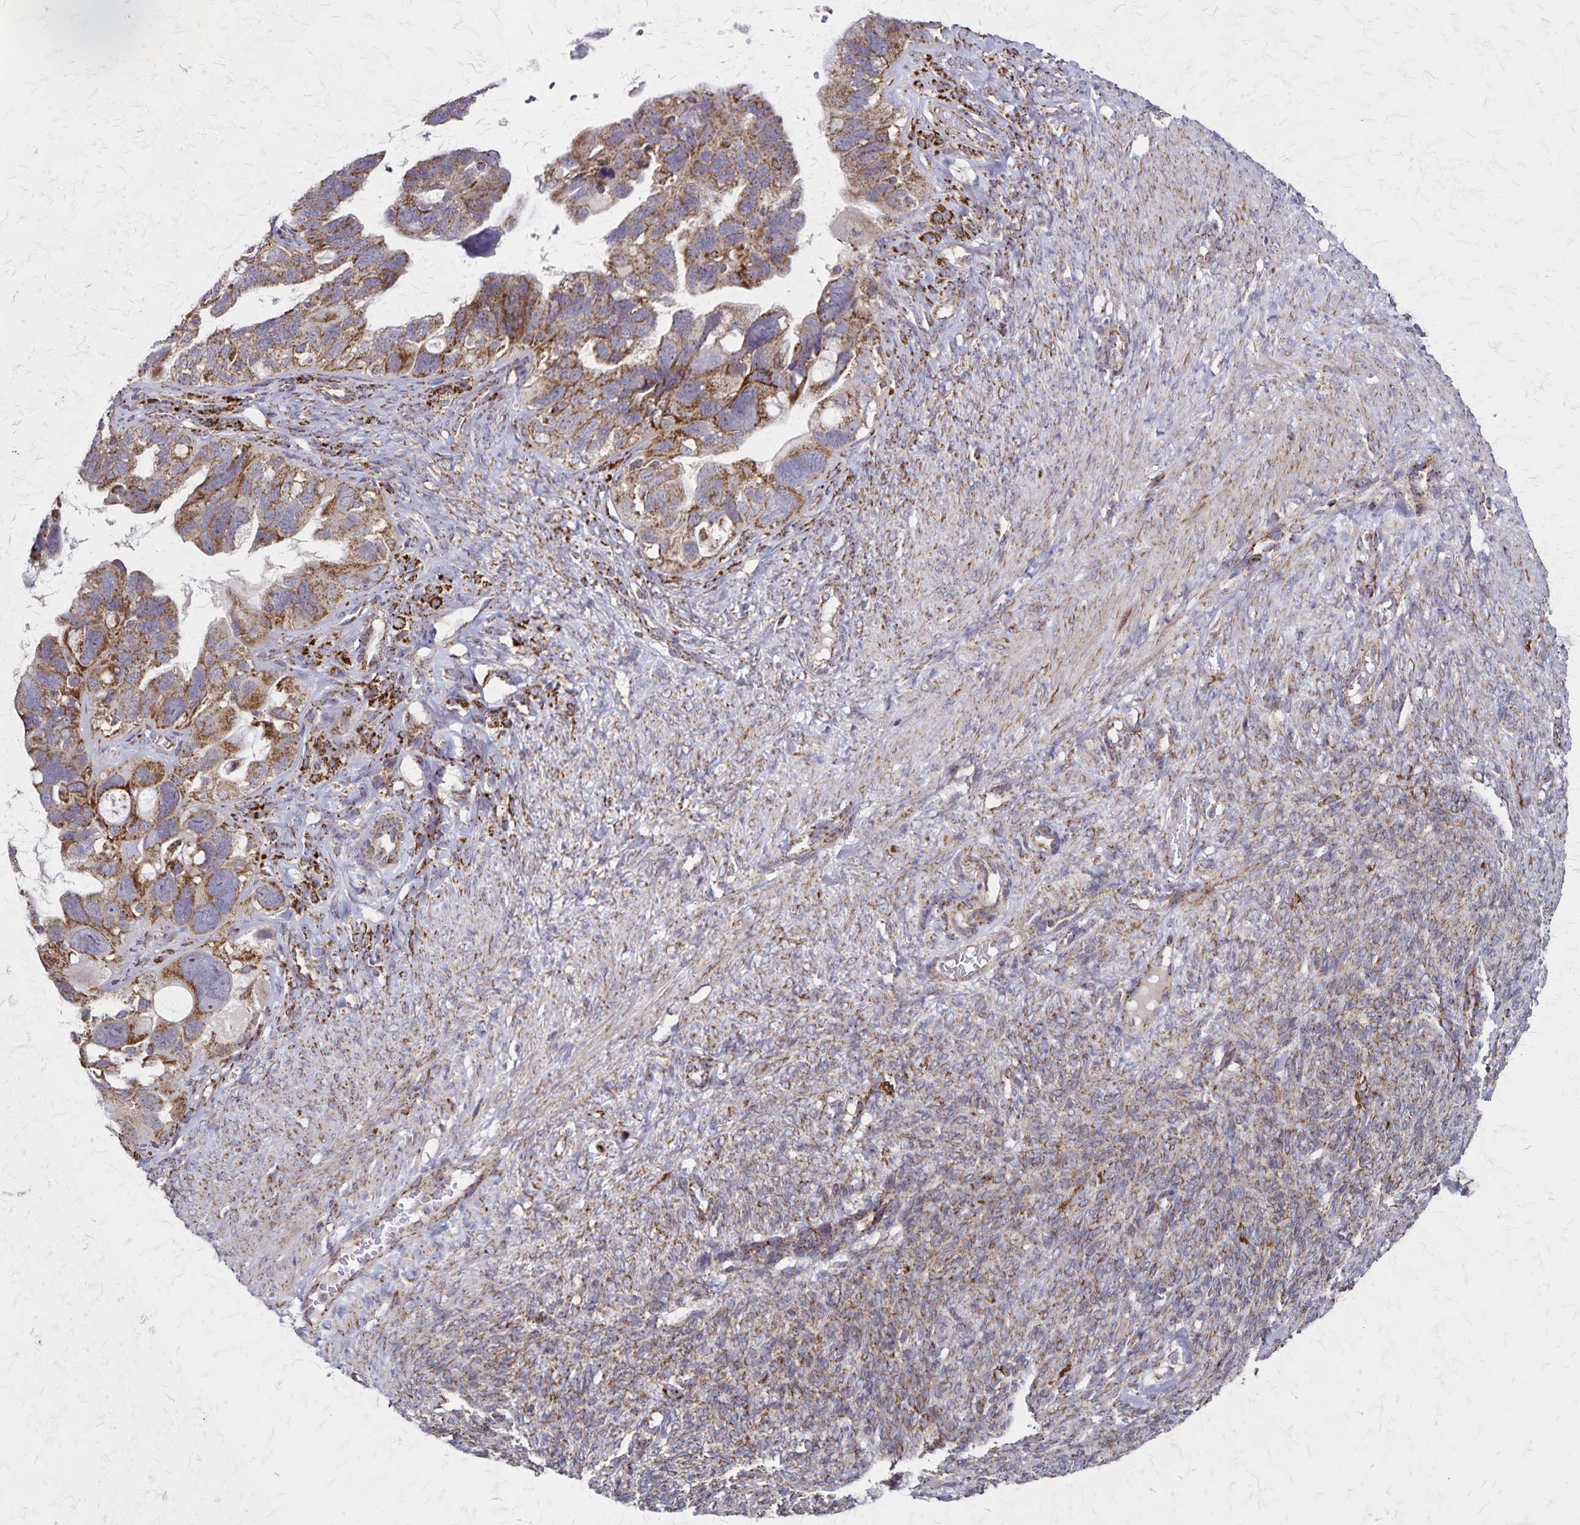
{"staining": {"intensity": "moderate", "quantity": ">75%", "location": "cytoplasmic/membranous"}, "tissue": "ovarian cancer", "cell_type": "Tumor cells", "image_type": "cancer", "snomed": [{"axis": "morphology", "description": "Cystadenocarcinoma, serous, NOS"}, {"axis": "topography", "description": "Ovary"}], "caption": "Immunohistochemical staining of human ovarian cancer (serous cystadenocarcinoma) shows medium levels of moderate cytoplasmic/membranous staining in approximately >75% of tumor cells.", "gene": "NFS1", "patient": {"sex": "female", "age": 60}}